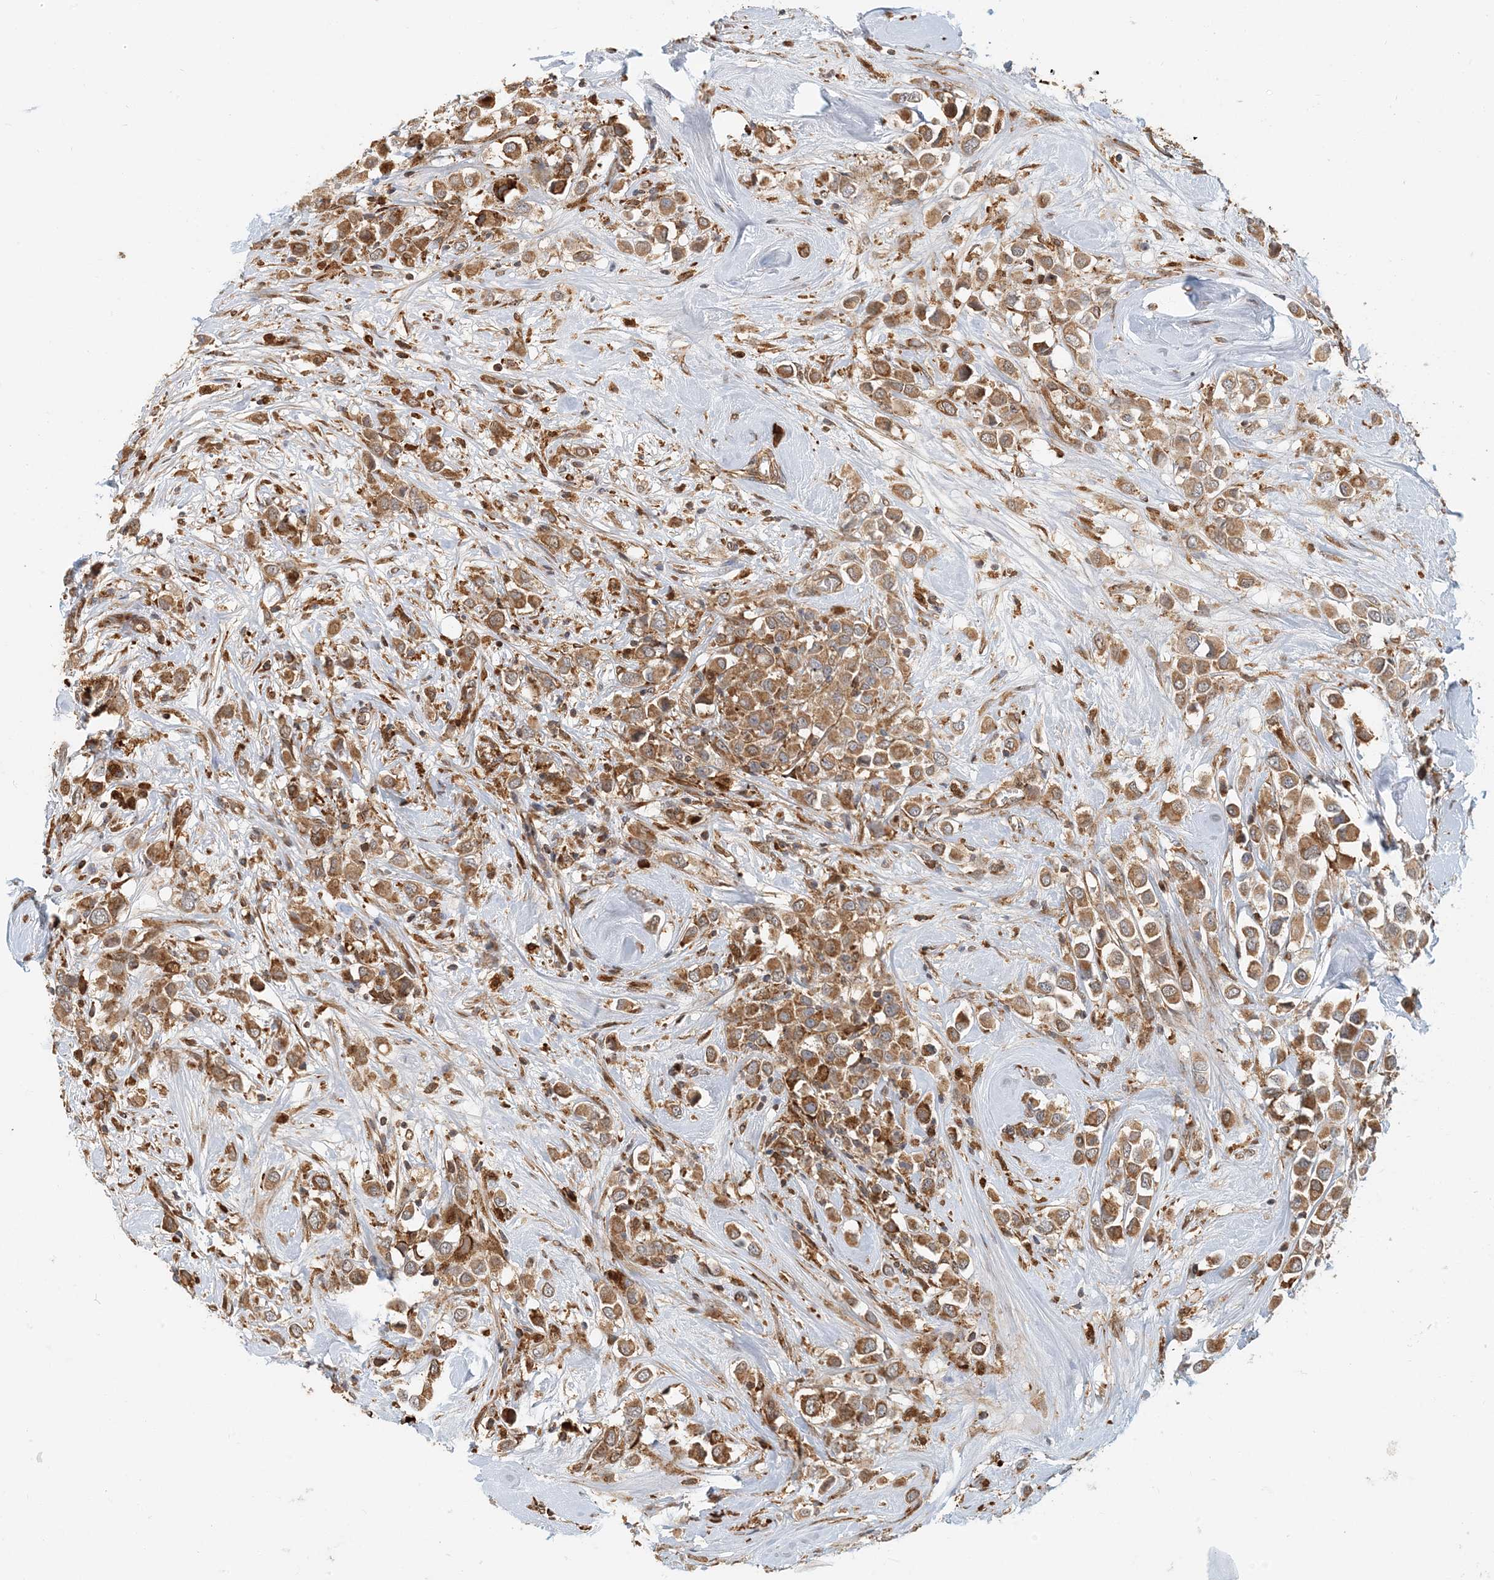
{"staining": {"intensity": "moderate", "quantity": ">75%", "location": "cytoplasmic/membranous"}, "tissue": "breast cancer", "cell_type": "Tumor cells", "image_type": "cancer", "snomed": [{"axis": "morphology", "description": "Duct carcinoma"}, {"axis": "topography", "description": "Breast"}], "caption": "High-power microscopy captured an immunohistochemistry (IHC) photomicrograph of breast intraductal carcinoma, revealing moderate cytoplasmic/membranous expression in about >75% of tumor cells.", "gene": "HNMT", "patient": {"sex": "female", "age": 61}}